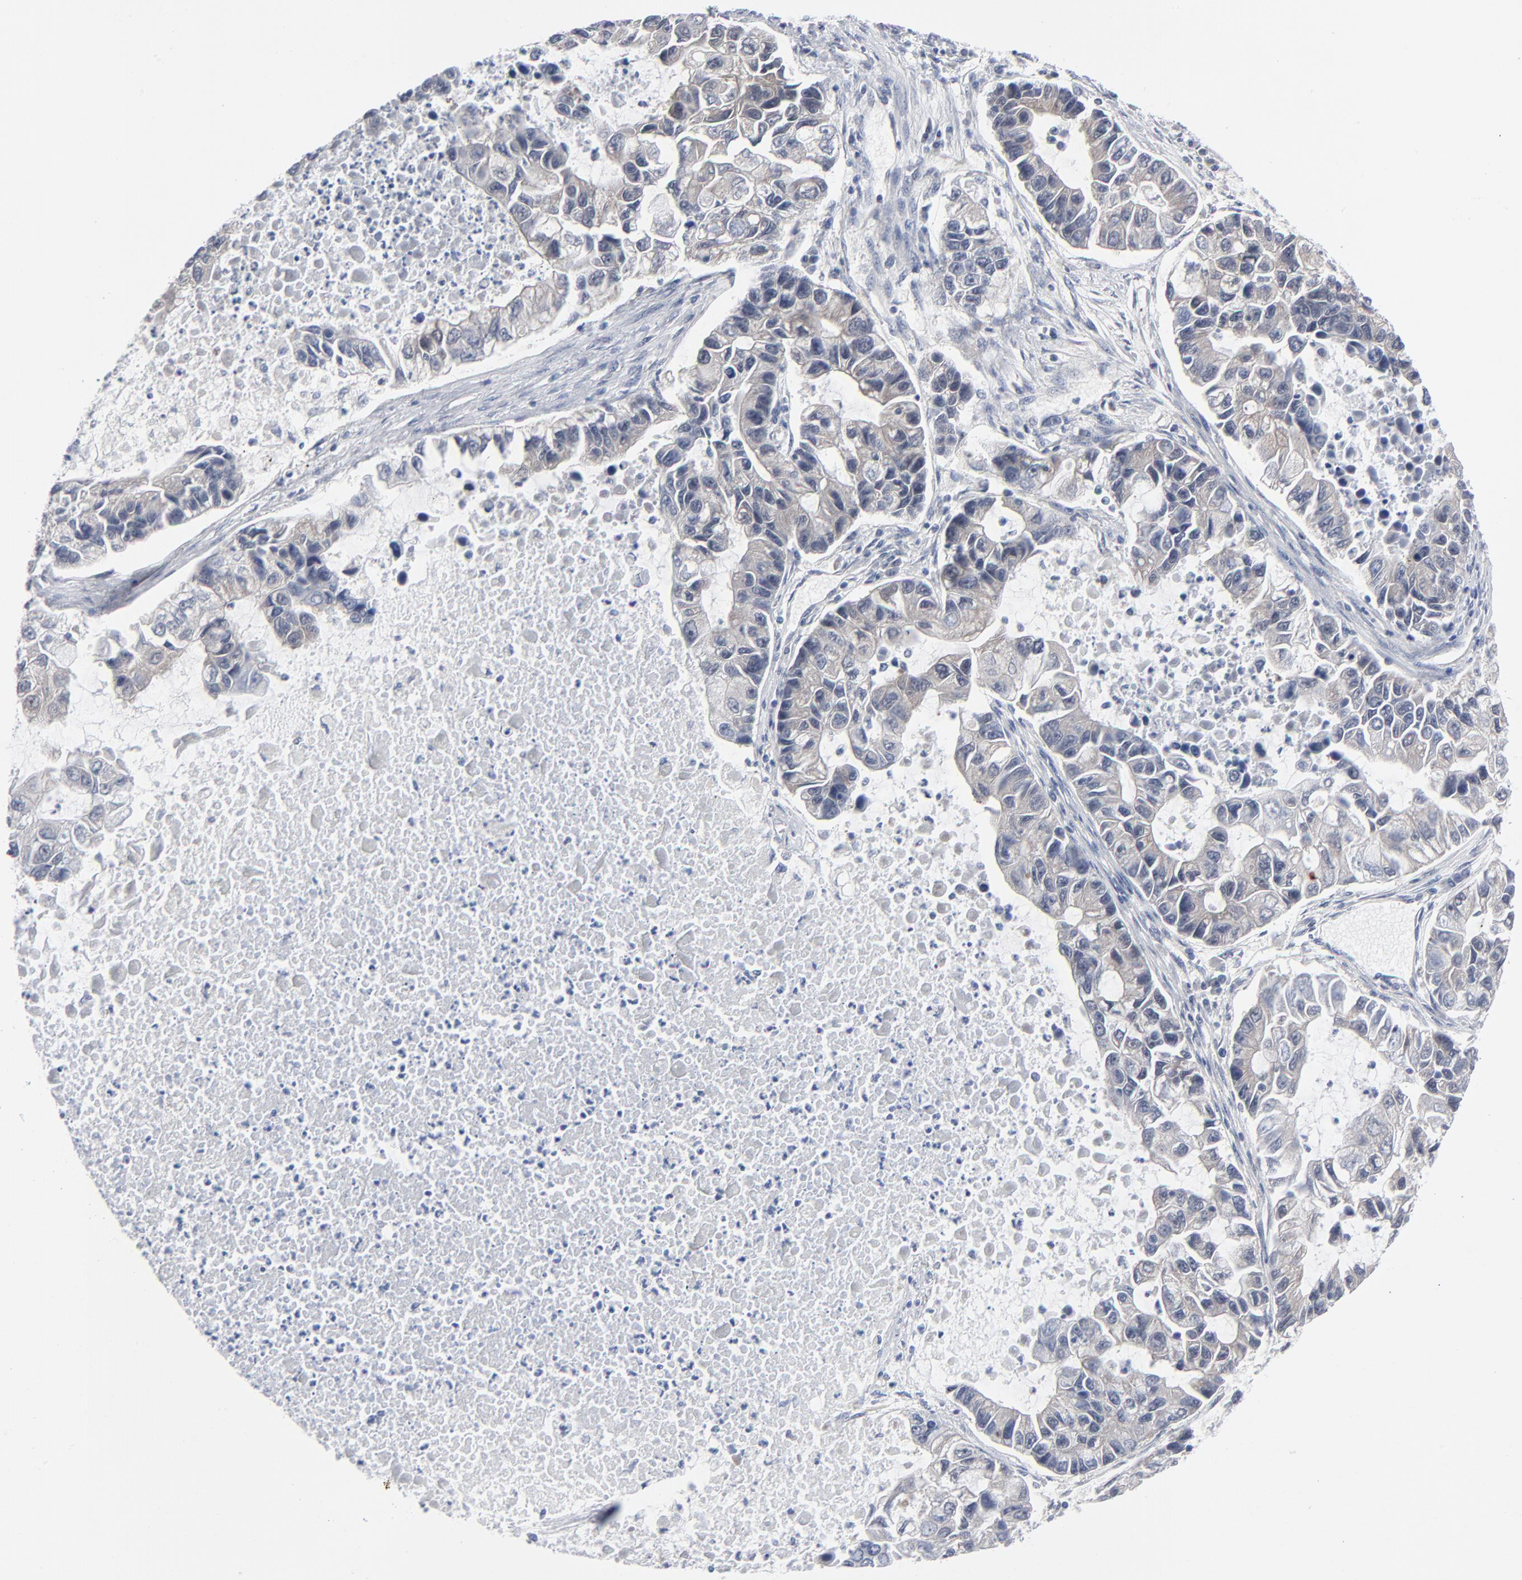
{"staining": {"intensity": "weak", "quantity": "25%-75%", "location": "cytoplasmic/membranous"}, "tissue": "lung cancer", "cell_type": "Tumor cells", "image_type": "cancer", "snomed": [{"axis": "morphology", "description": "Adenocarcinoma, NOS"}, {"axis": "topography", "description": "Lung"}], "caption": "Weak cytoplasmic/membranous expression is seen in about 25%-75% of tumor cells in lung cancer (adenocarcinoma).", "gene": "RPS6KB1", "patient": {"sex": "female", "age": 51}}